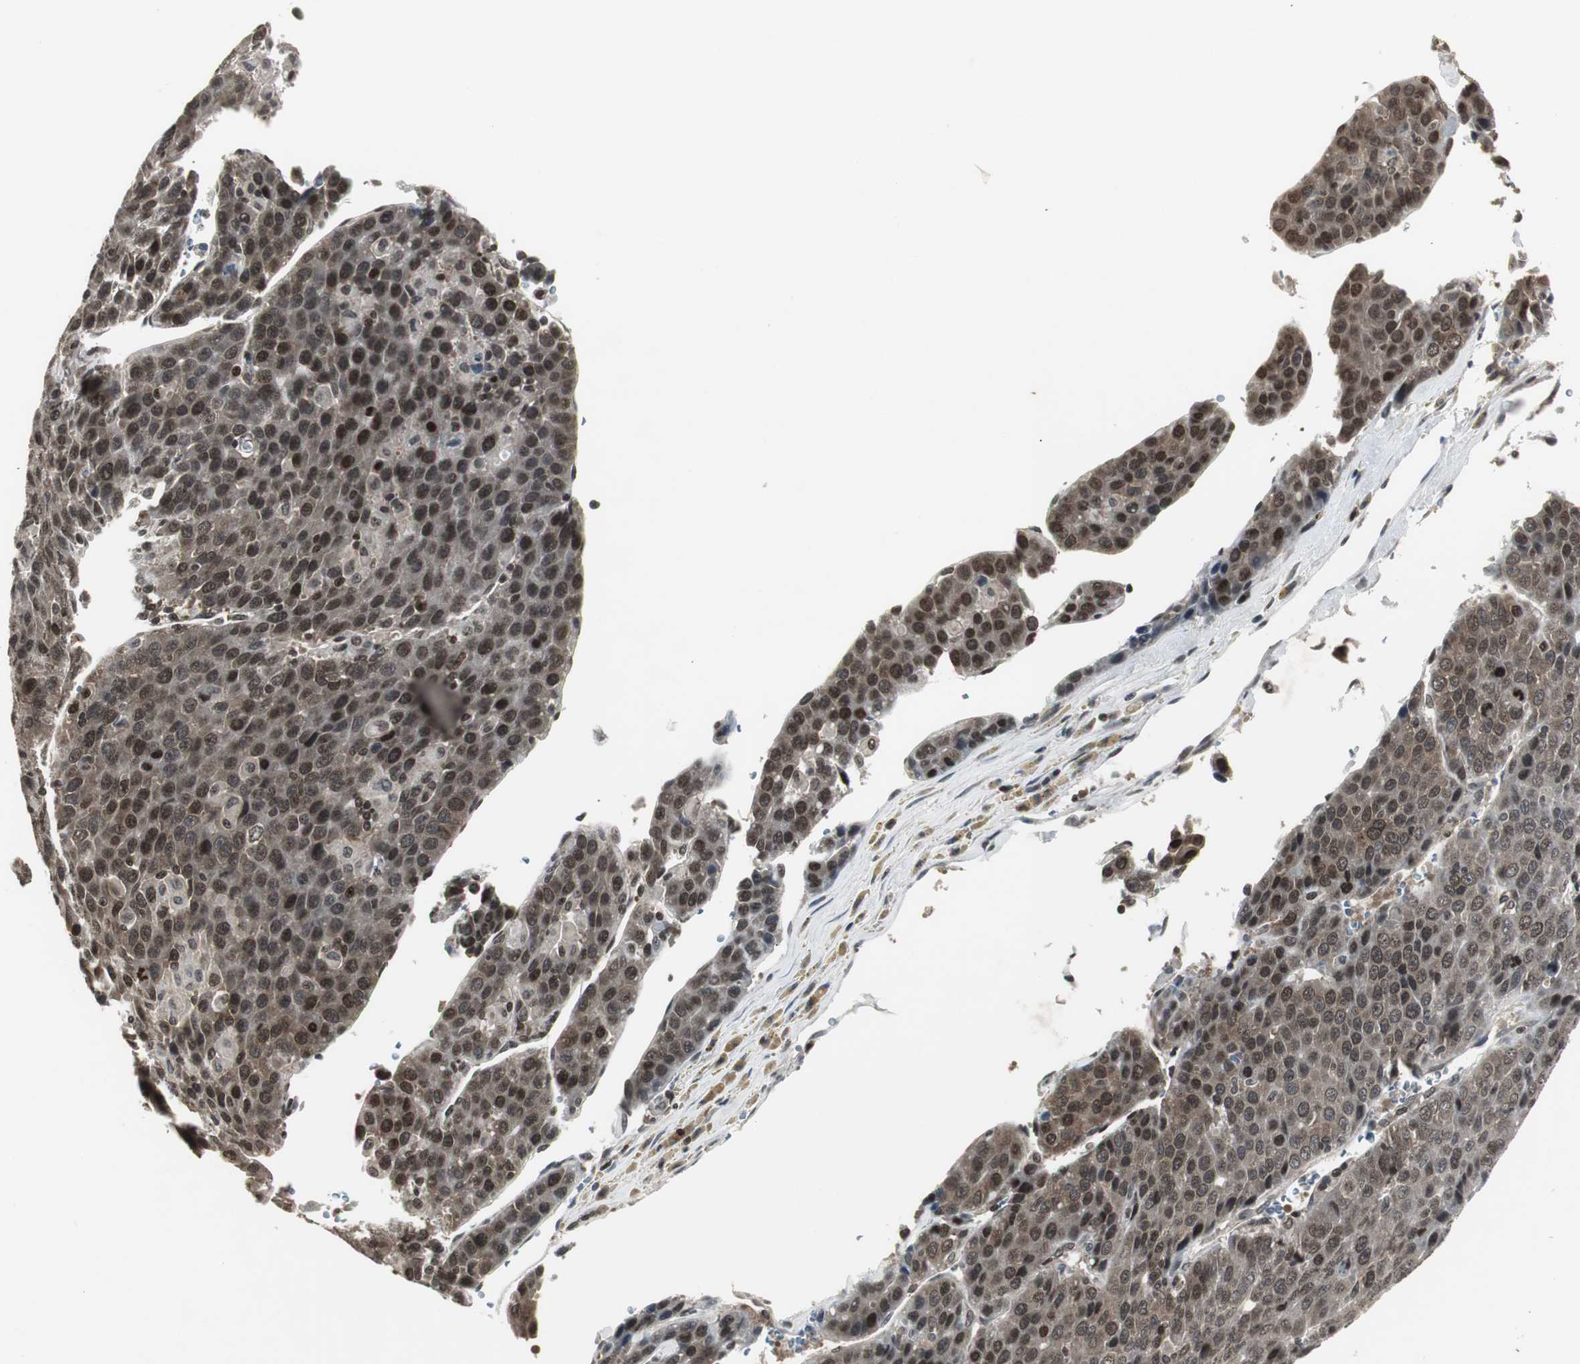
{"staining": {"intensity": "moderate", "quantity": ">75%", "location": "cytoplasmic/membranous,nuclear"}, "tissue": "liver cancer", "cell_type": "Tumor cells", "image_type": "cancer", "snomed": [{"axis": "morphology", "description": "Carcinoma, Hepatocellular, NOS"}, {"axis": "topography", "description": "Liver"}], "caption": "The micrograph shows staining of hepatocellular carcinoma (liver), revealing moderate cytoplasmic/membranous and nuclear protein staining (brown color) within tumor cells.", "gene": "MPG", "patient": {"sex": "female", "age": 53}}